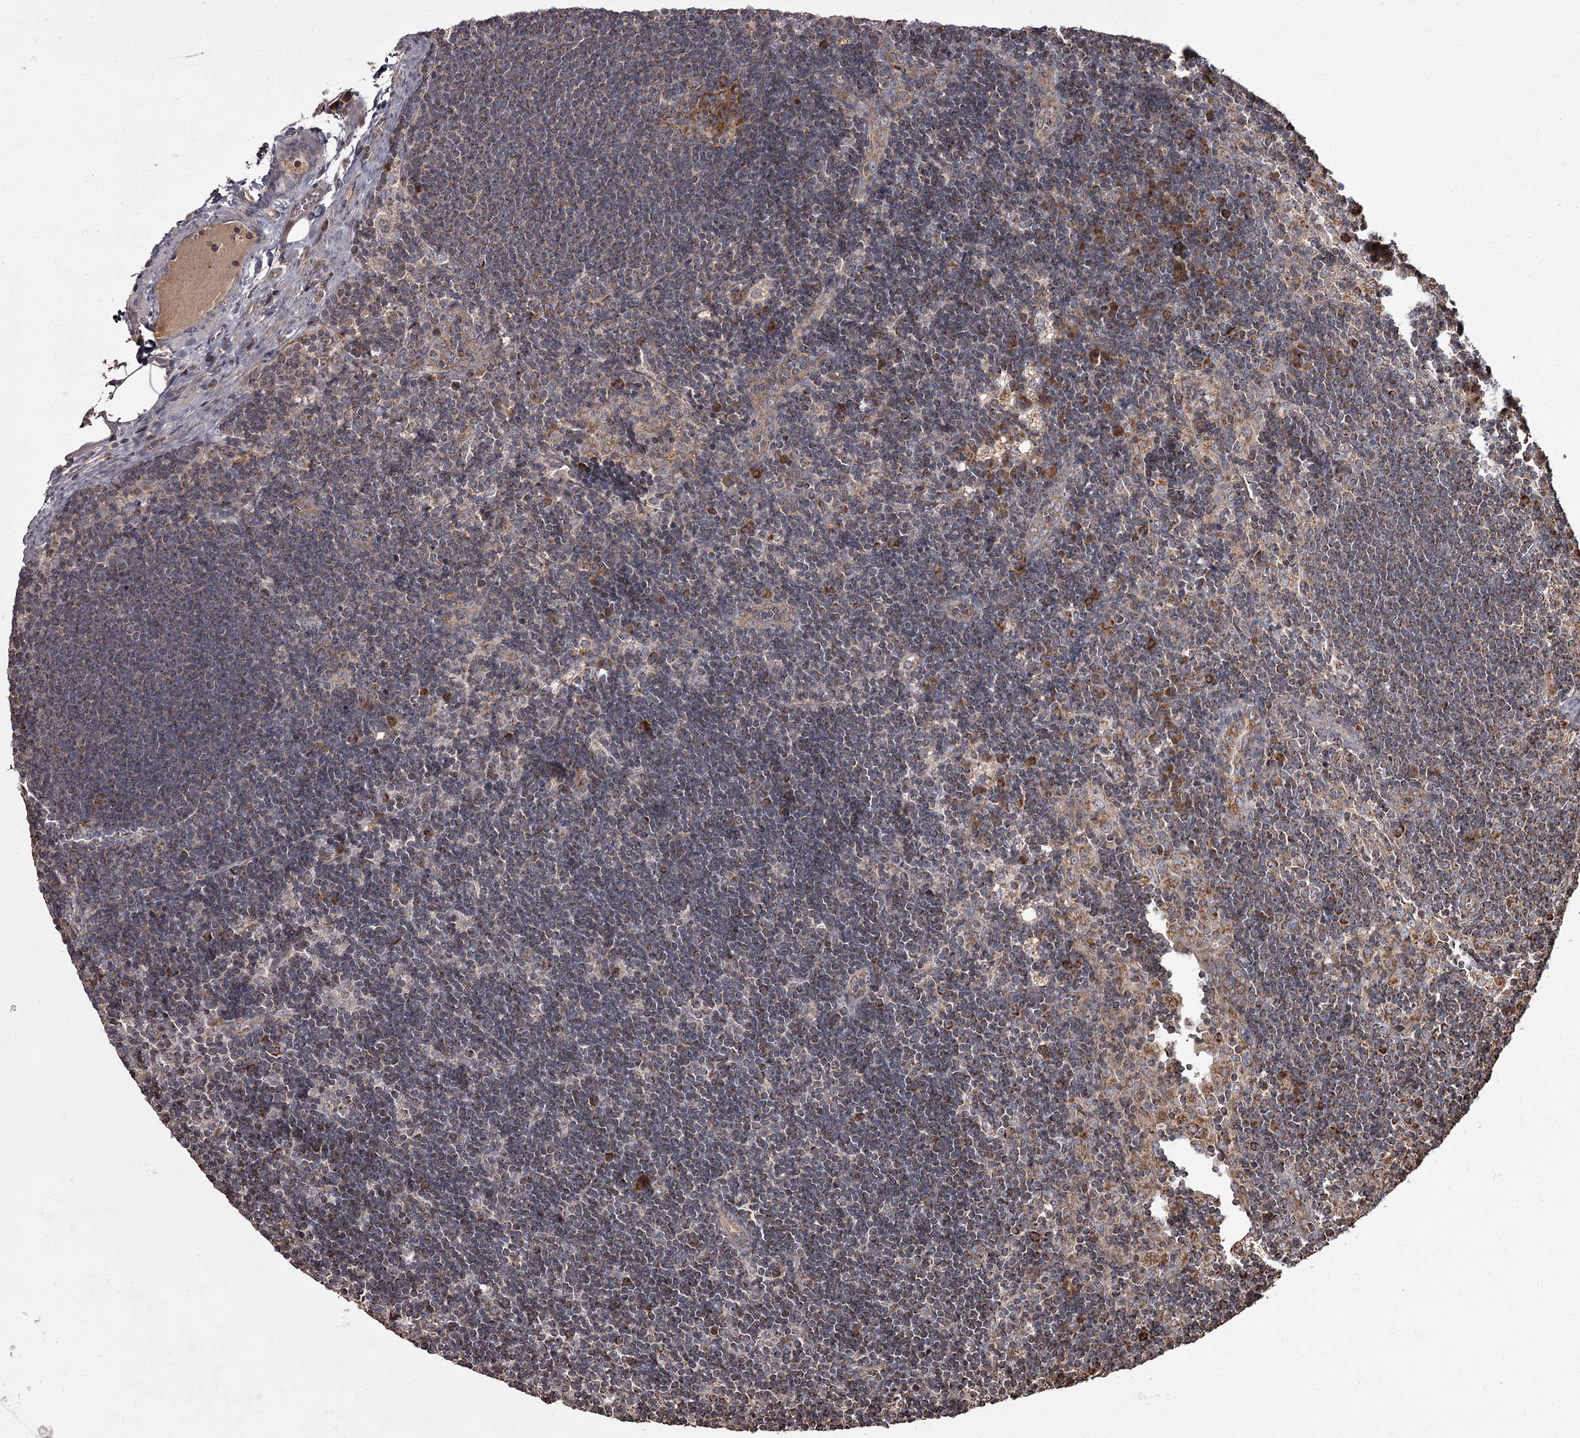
{"staining": {"intensity": "strong", "quantity": "<25%", "location": "cytoplasmic/membranous"}, "tissue": "lymph node", "cell_type": "Germinal center cells", "image_type": "normal", "snomed": [{"axis": "morphology", "description": "Normal tissue, NOS"}, {"axis": "topography", "description": "Lymph node"}], "caption": "DAB immunohistochemical staining of benign human lymph node displays strong cytoplasmic/membranous protein positivity in approximately <25% of germinal center cells. The staining was performed using DAB to visualize the protein expression in brown, while the nuclei were stained in blue with hematoxylin (Magnification: 20x).", "gene": "THAP9", "patient": {"sex": "male", "age": 24}}